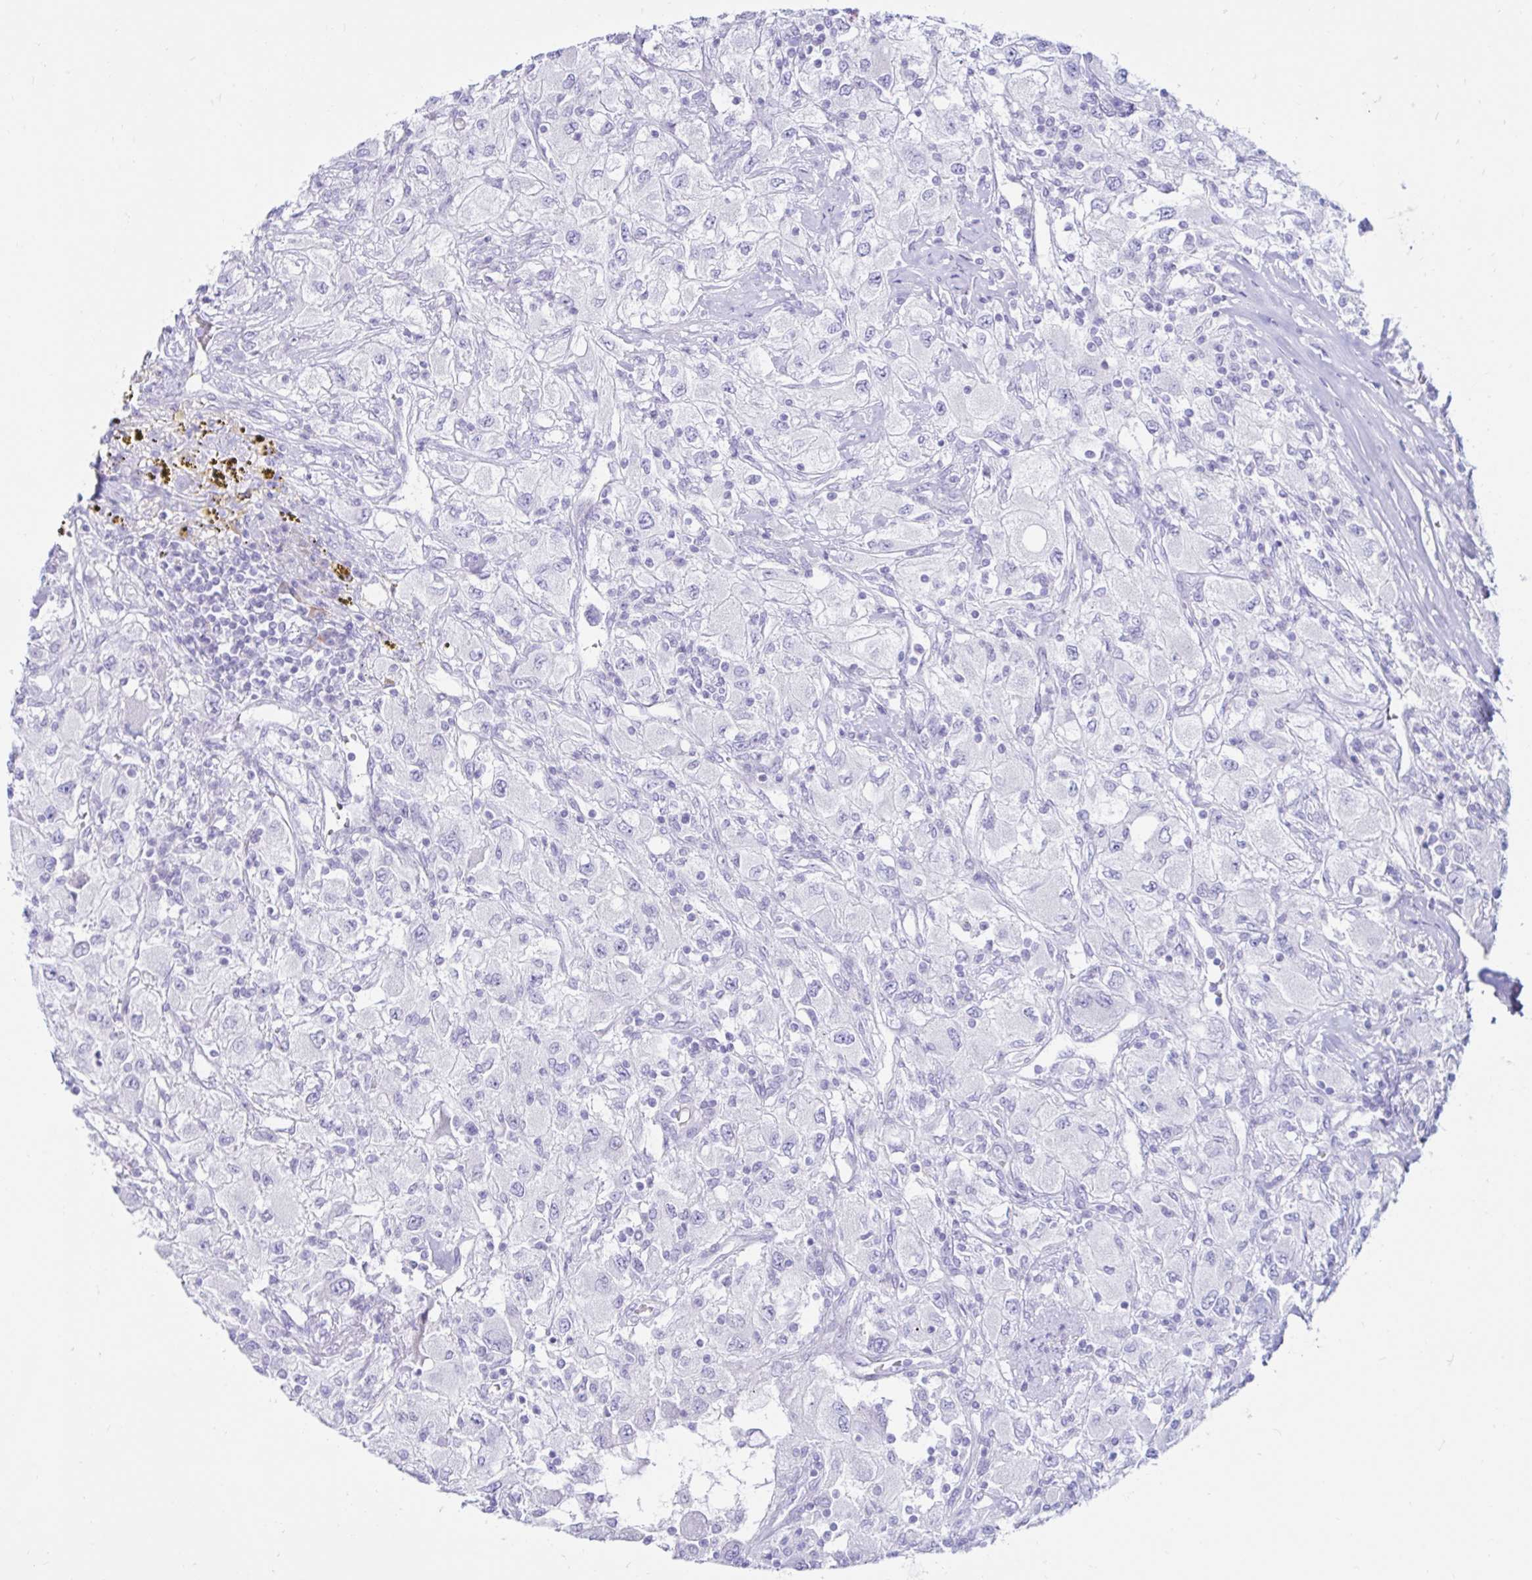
{"staining": {"intensity": "negative", "quantity": "none", "location": "none"}, "tissue": "renal cancer", "cell_type": "Tumor cells", "image_type": "cancer", "snomed": [{"axis": "morphology", "description": "Adenocarcinoma, NOS"}, {"axis": "topography", "description": "Kidney"}], "caption": "Immunohistochemistry image of human adenocarcinoma (renal) stained for a protein (brown), which exhibits no expression in tumor cells.", "gene": "BEST1", "patient": {"sex": "female", "age": 67}}